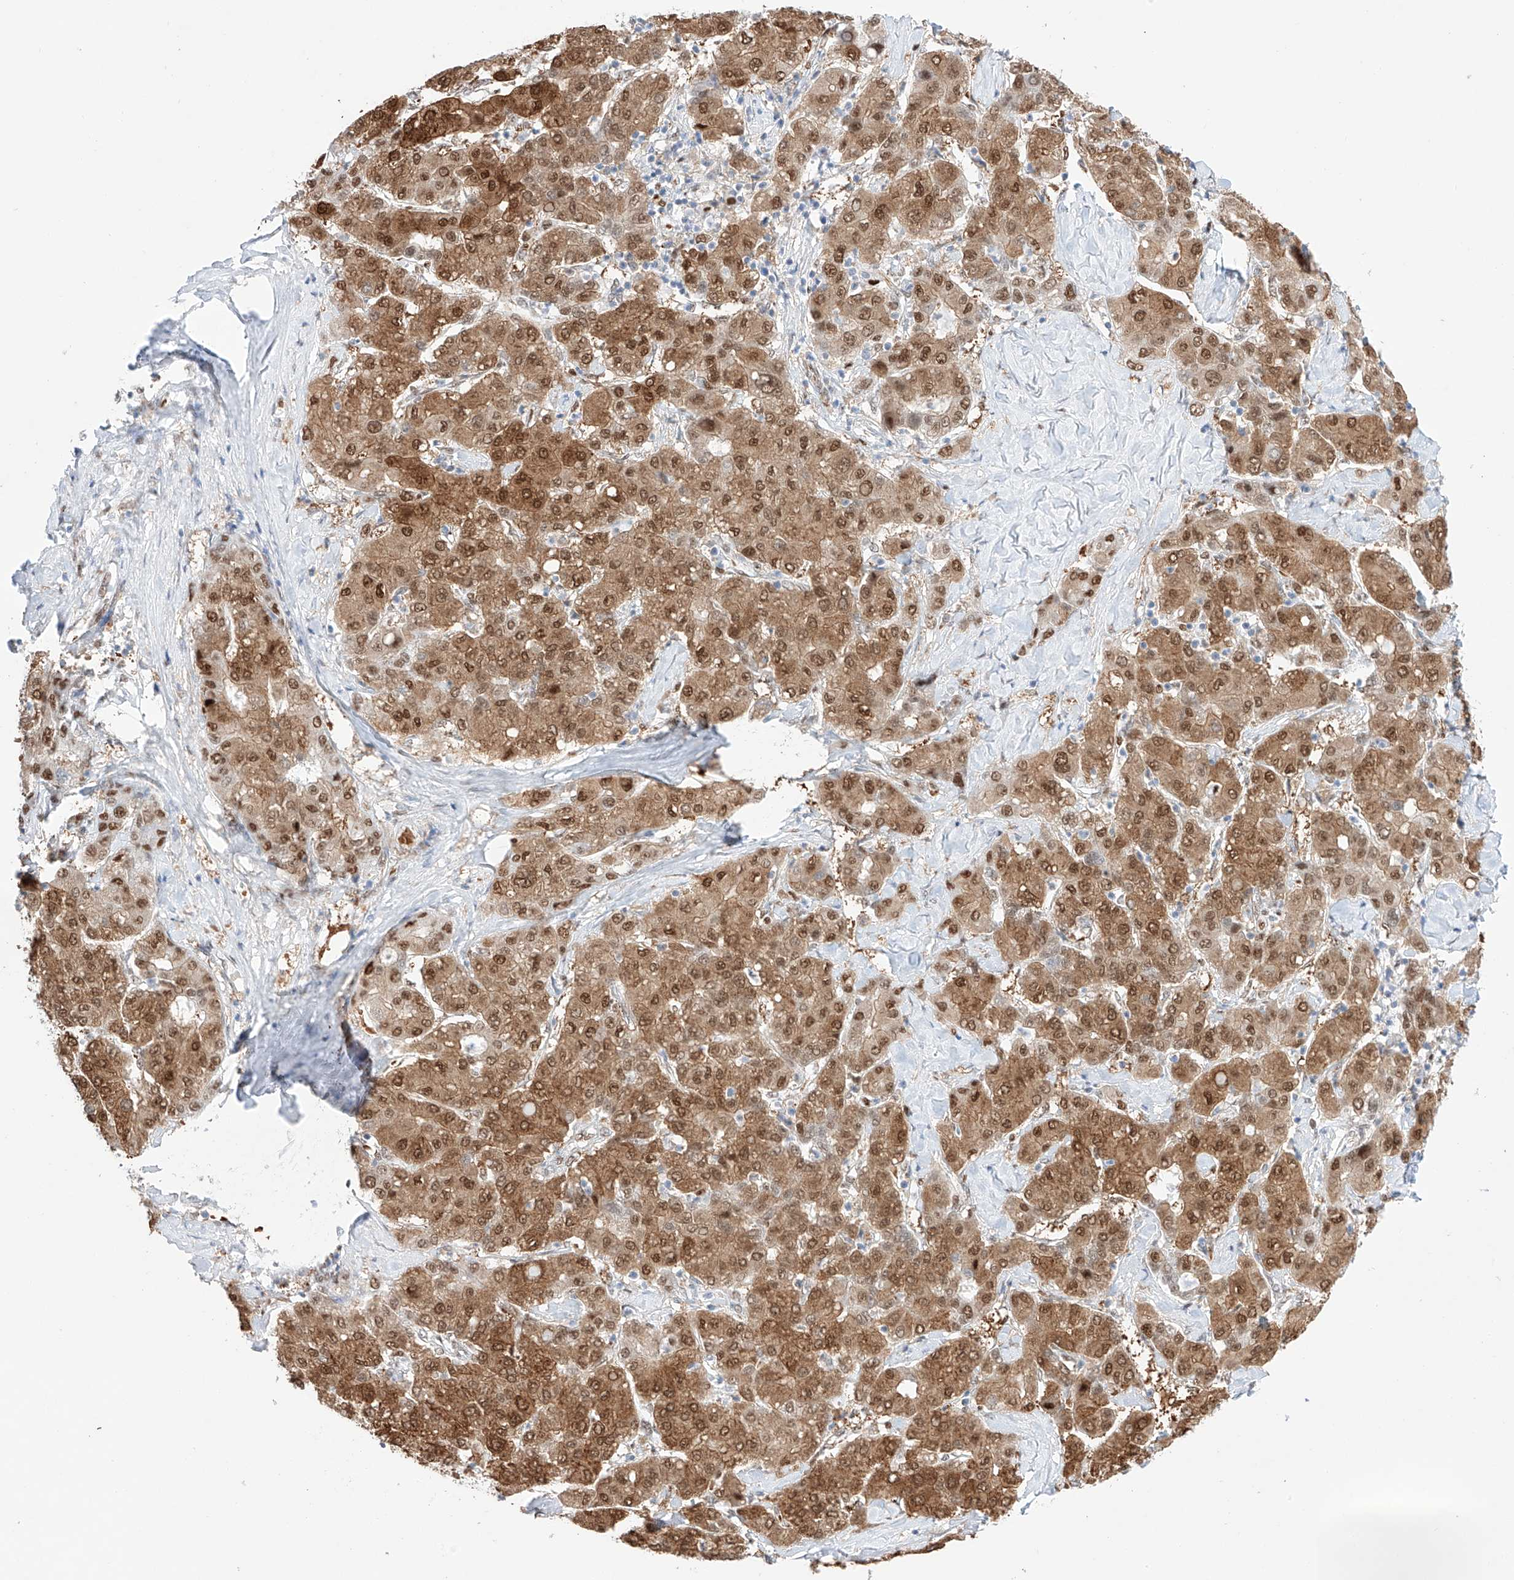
{"staining": {"intensity": "moderate", "quantity": ">75%", "location": "cytoplasmic/membranous,nuclear"}, "tissue": "liver cancer", "cell_type": "Tumor cells", "image_type": "cancer", "snomed": [{"axis": "morphology", "description": "Carcinoma, Hepatocellular, NOS"}, {"axis": "topography", "description": "Liver"}], "caption": "Human hepatocellular carcinoma (liver) stained for a protein (brown) displays moderate cytoplasmic/membranous and nuclear positive expression in about >75% of tumor cells.", "gene": "APIP", "patient": {"sex": "male", "age": 65}}